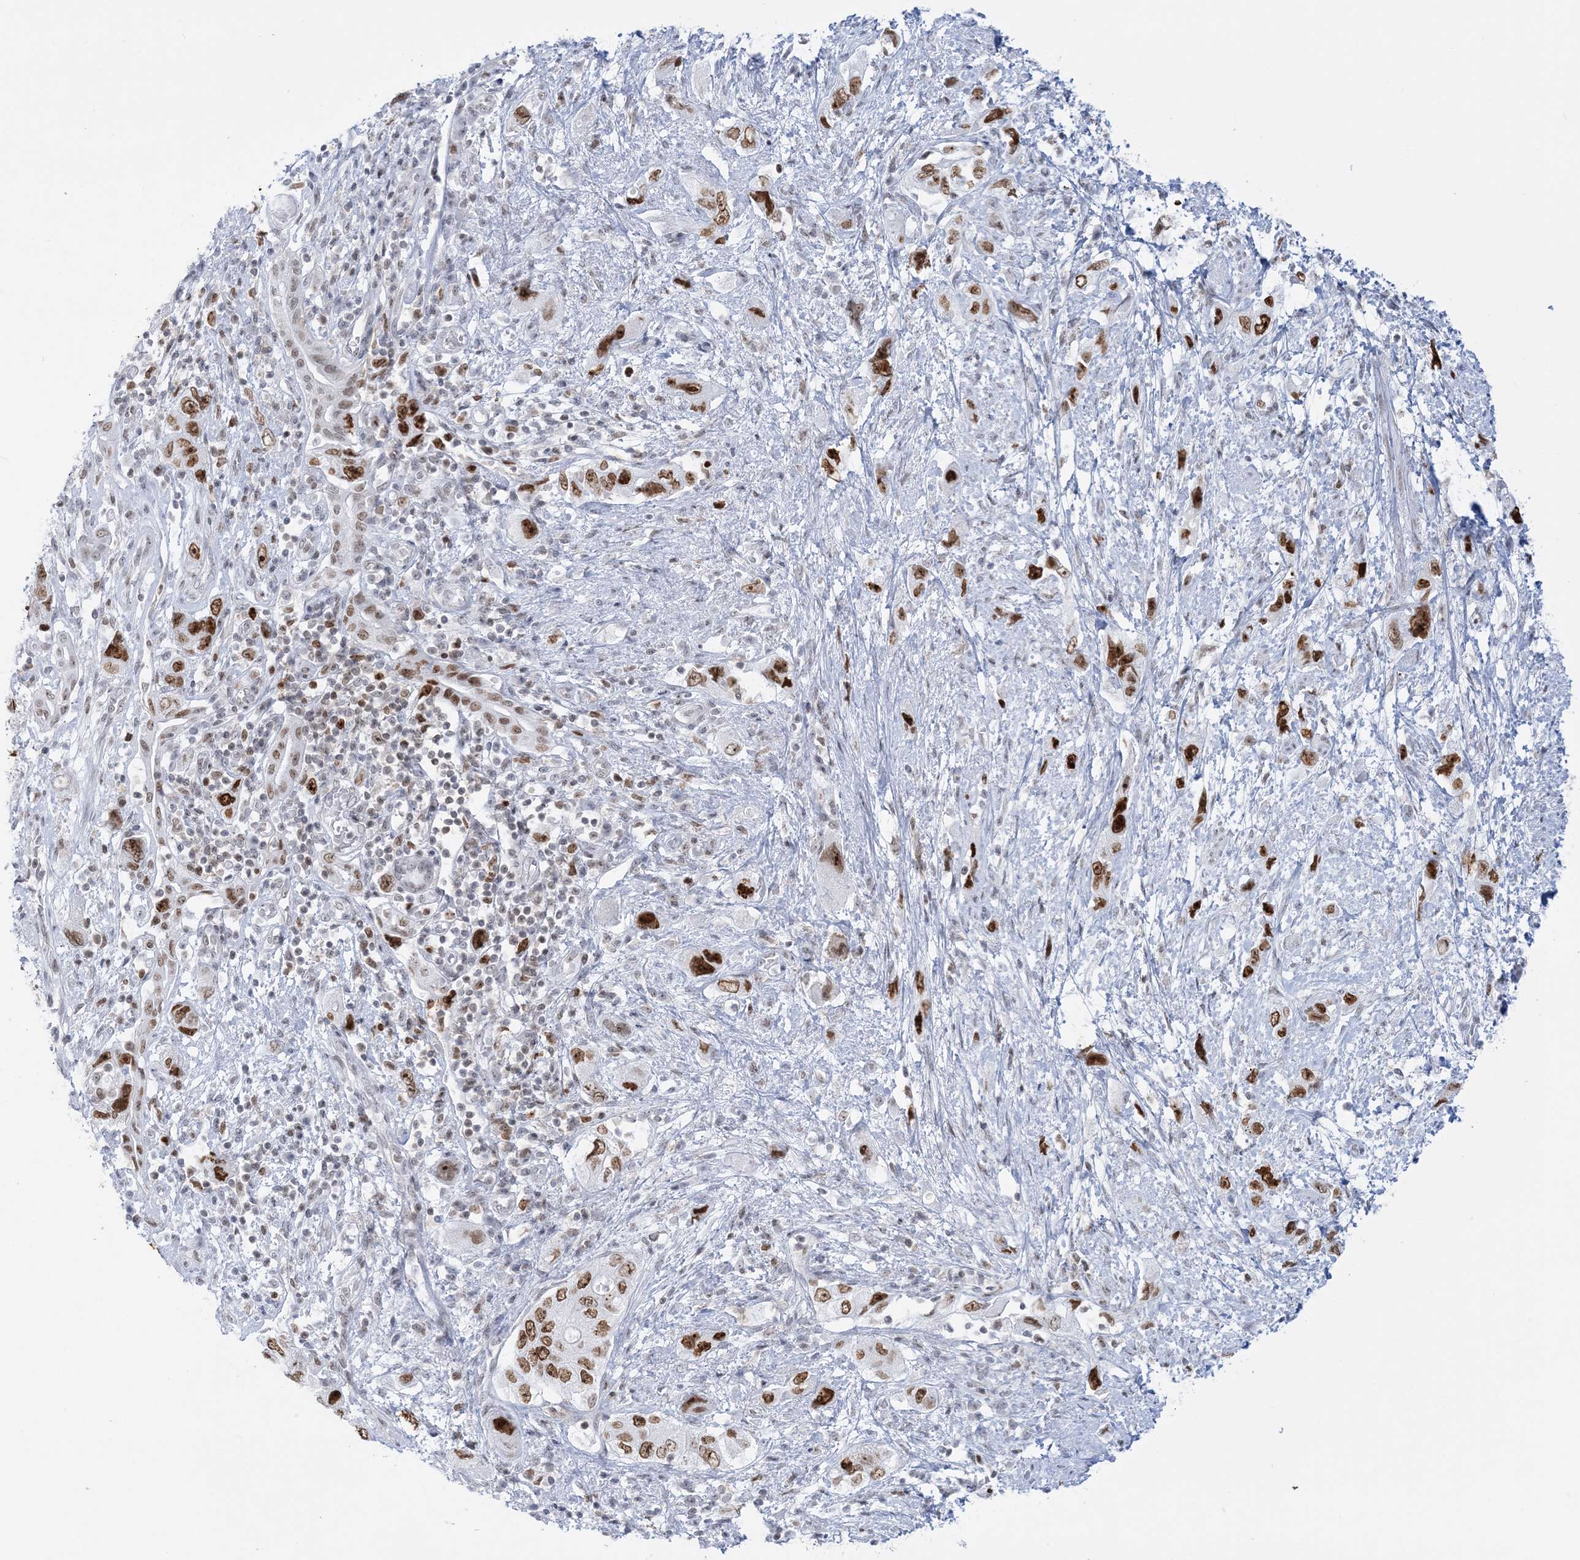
{"staining": {"intensity": "strong", "quantity": ">75%", "location": "nuclear"}, "tissue": "pancreatic cancer", "cell_type": "Tumor cells", "image_type": "cancer", "snomed": [{"axis": "morphology", "description": "Adenocarcinoma, NOS"}, {"axis": "topography", "description": "Pancreas"}], "caption": "Brown immunohistochemical staining in human pancreatic cancer (adenocarcinoma) exhibits strong nuclear expression in approximately >75% of tumor cells. (brown staining indicates protein expression, while blue staining denotes nuclei).", "gene": "DDX21", "patient": {"sex": "female", "age": 73}}